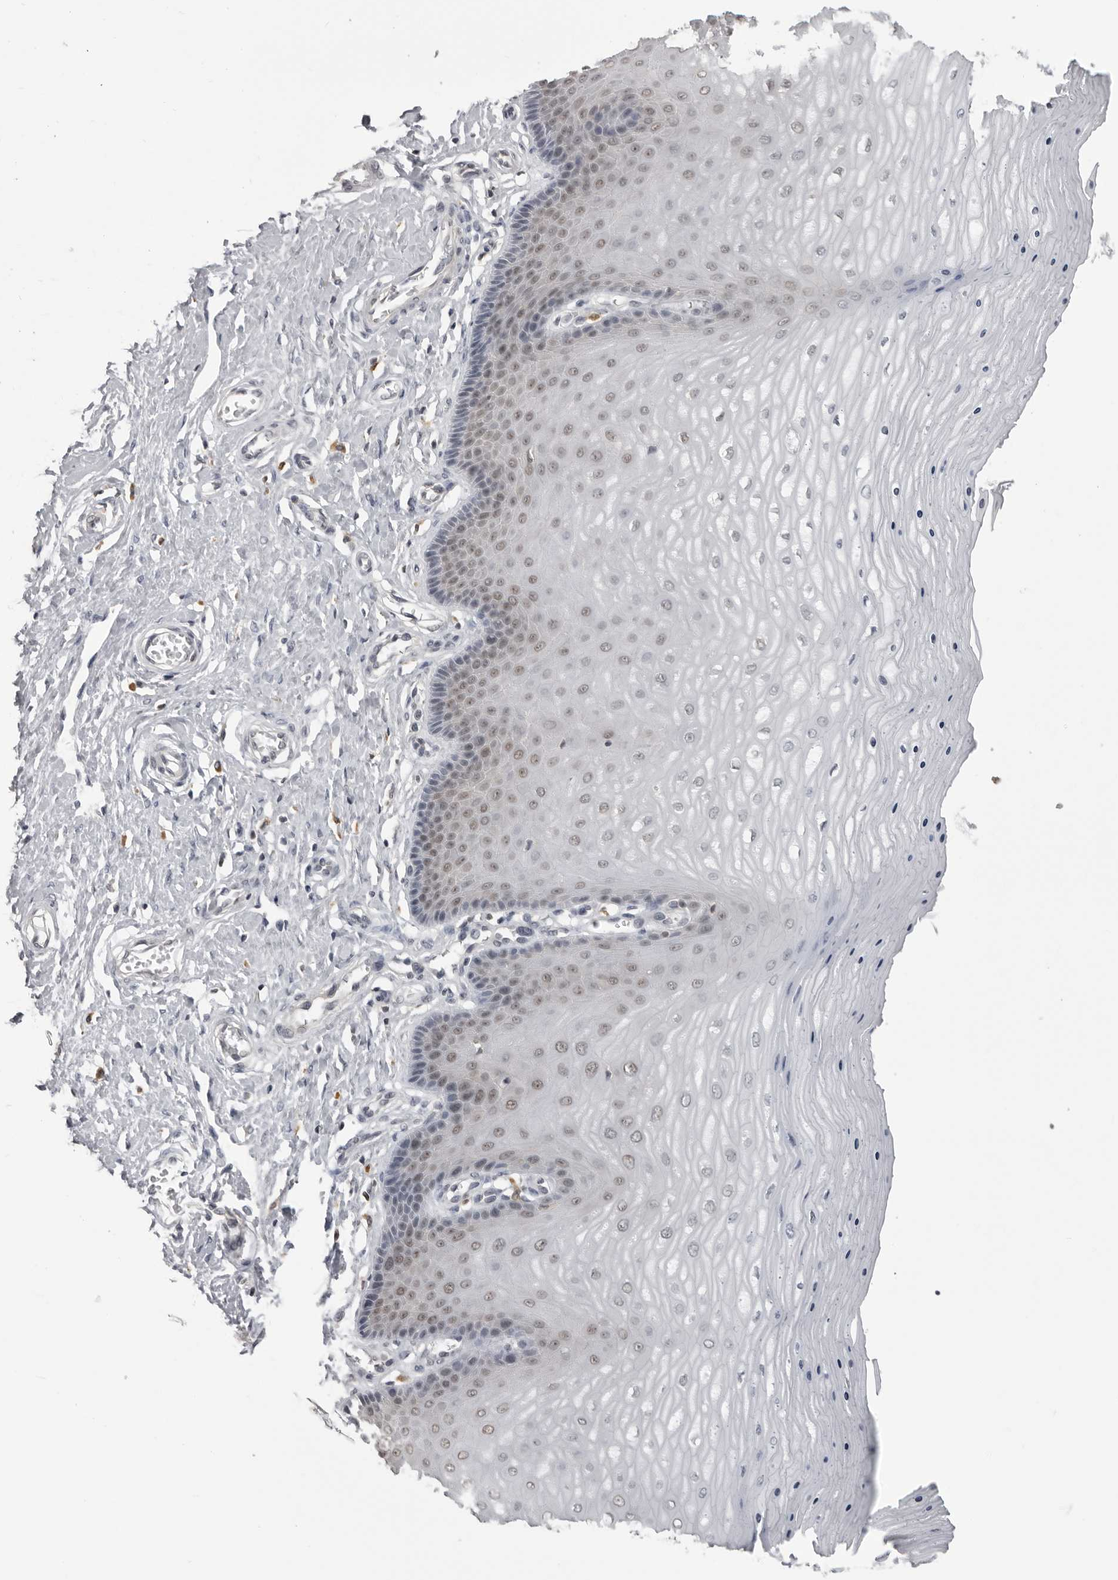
{"staining": {"intensity": "negative", "quantity": "none", "location": "none"}, "tissue": "cervix", "cell_type": "Glandular cells", "image_type": "normal", "snomed": [{"axis": "morphology", "description": "Normal tissue, NOS"}, {"axis": "topography", "description": "Cervix"}], "caption": "High power microscopy photomicrograph of an immunohistochemistry (IHC) micrograph of benign cervix, revealing no significant expression in glandular cells.", "gene": "PDCL3", "patient": {"sex": "female", "age": 55}}